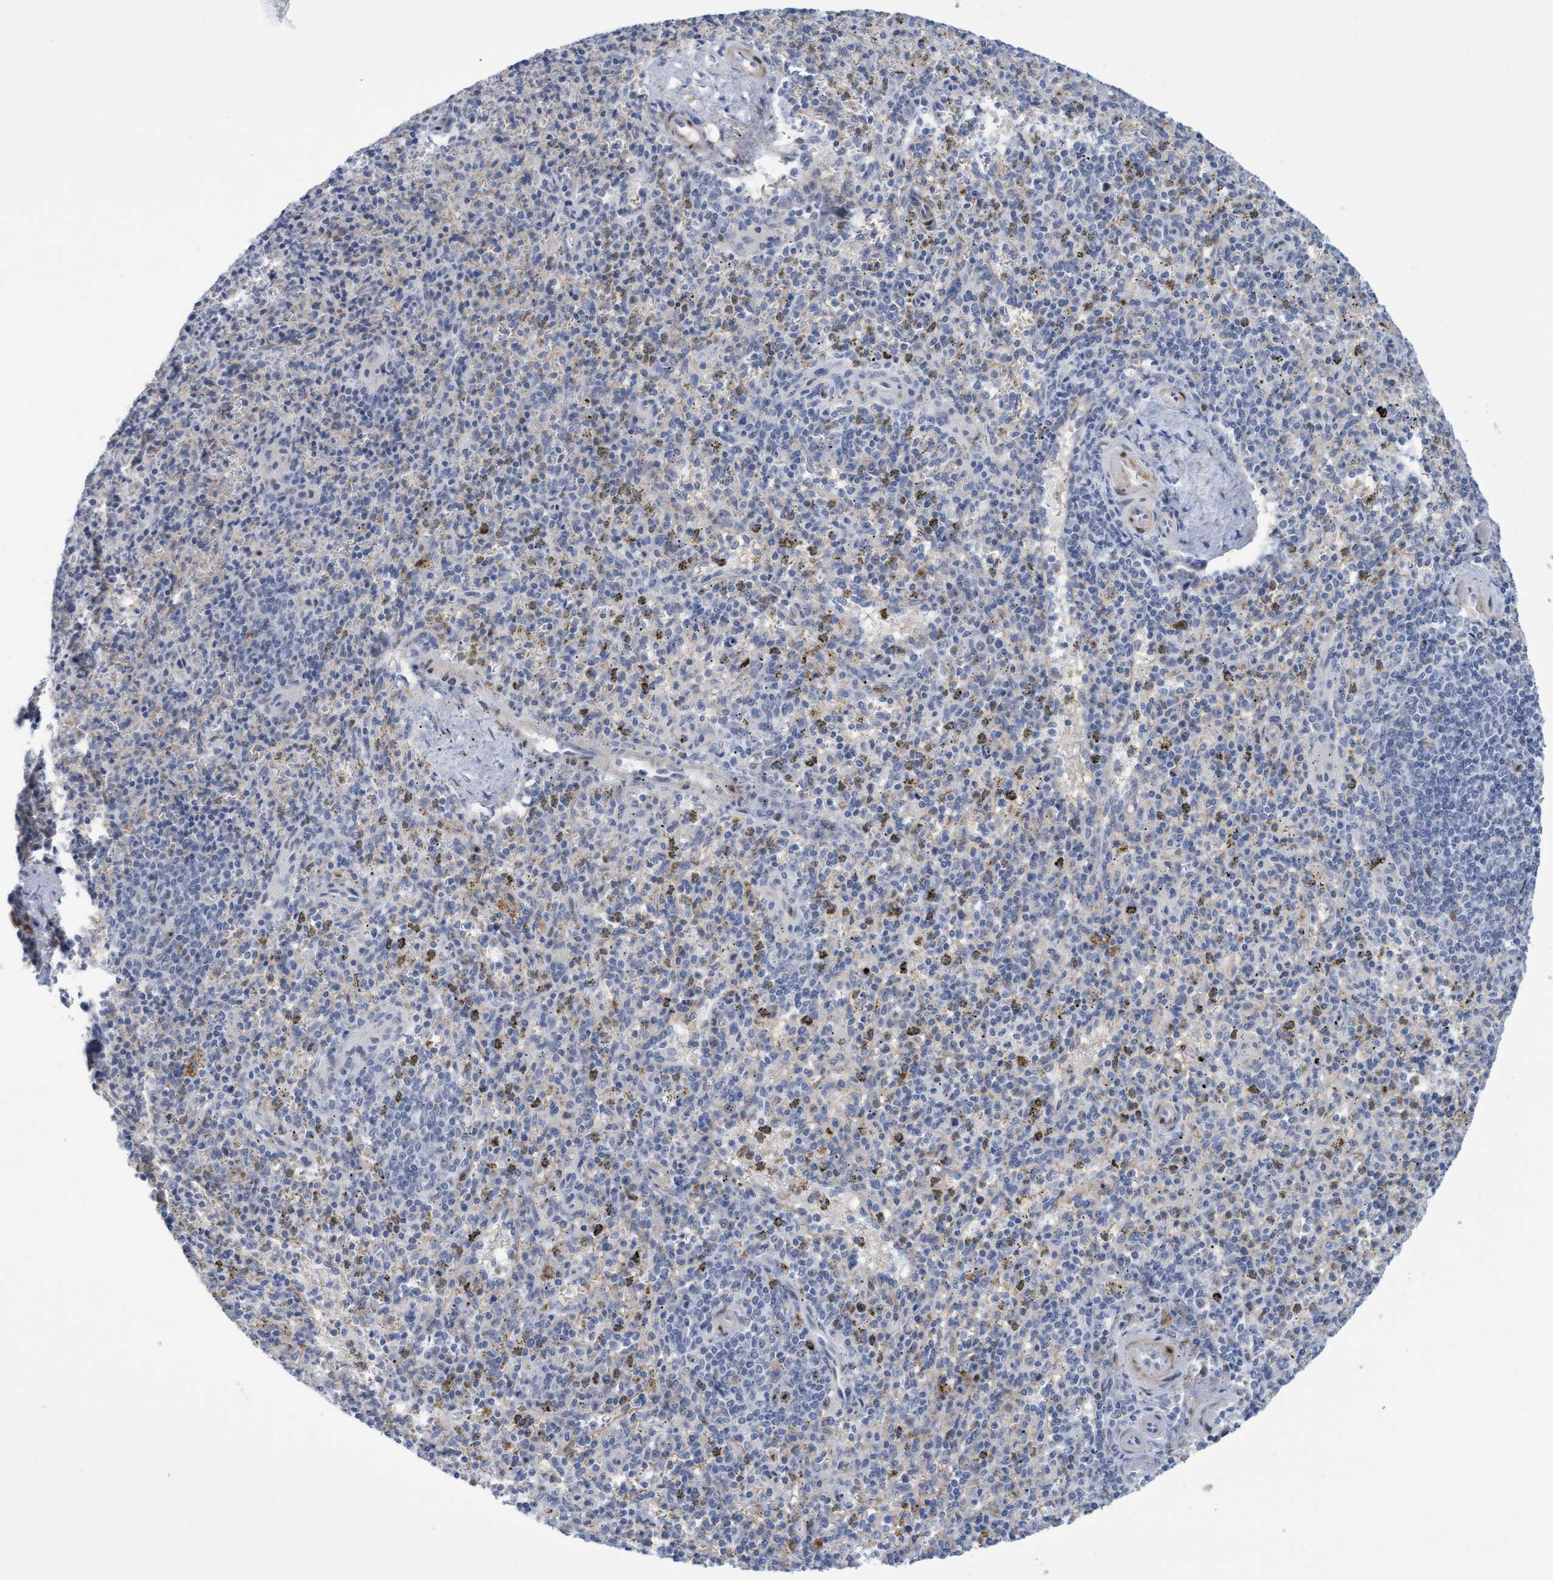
{"staining": {"intensity": "moderate", "quantity": "<25%", "location": "nuclear"}, "tissue": "spleen", "cell_type": "Cells in red pulp", "image_type": "normal", "snomed": [{"axis": "morphology", "description": "Normal tissue, NOS"}, {"axis": "topography", "description": "Spleen"}], "caption": "Human spleen stained with a brown dye reveals moderate nuclear positive expression in about <25% of cells in red pulp.", "gene": "PINX1", "patient": {"sex": "male", "age": 72}}